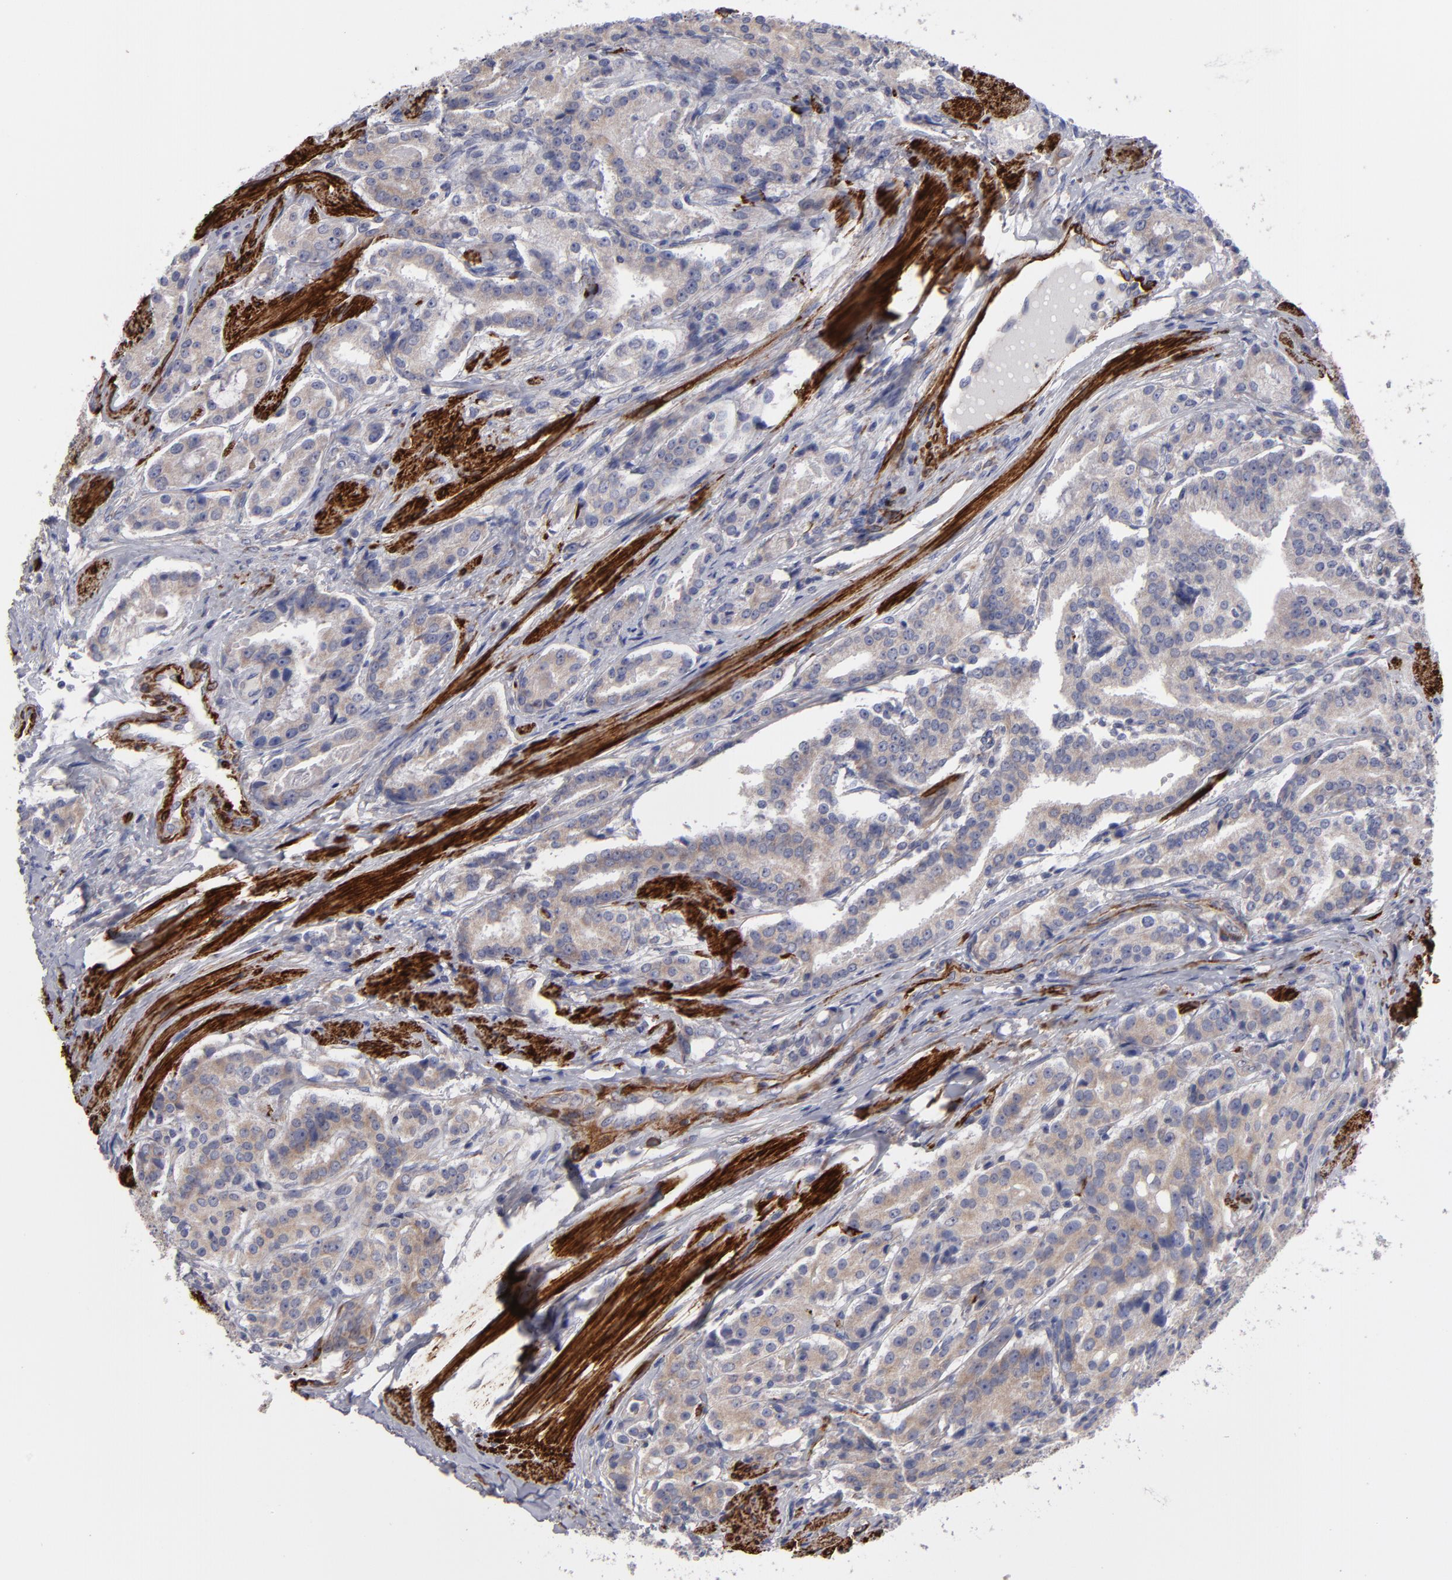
{"staining": {"intensity": "moderate", "quantity": ">75%", "location": "cytoplasmic/membranous"}, "tissue": "prostate cancer", "cell_type": "Tumor cells", "image_type": "cancer", "snomed": [{"axis": "morphology", "description": "Adenocarcinoma, Medium grade"}, {"axis": "topography", "description": "Prostate"}], "caption": "Immunohistochemical staining of human prostate adenocarcinoma (medium-grade) demonstrates moderate cytoplasmic/membranous protein expression in approximately >75% of tumor cells.", "gene": "SLMAP", "patient": {"sex": "male", "age": 72}}